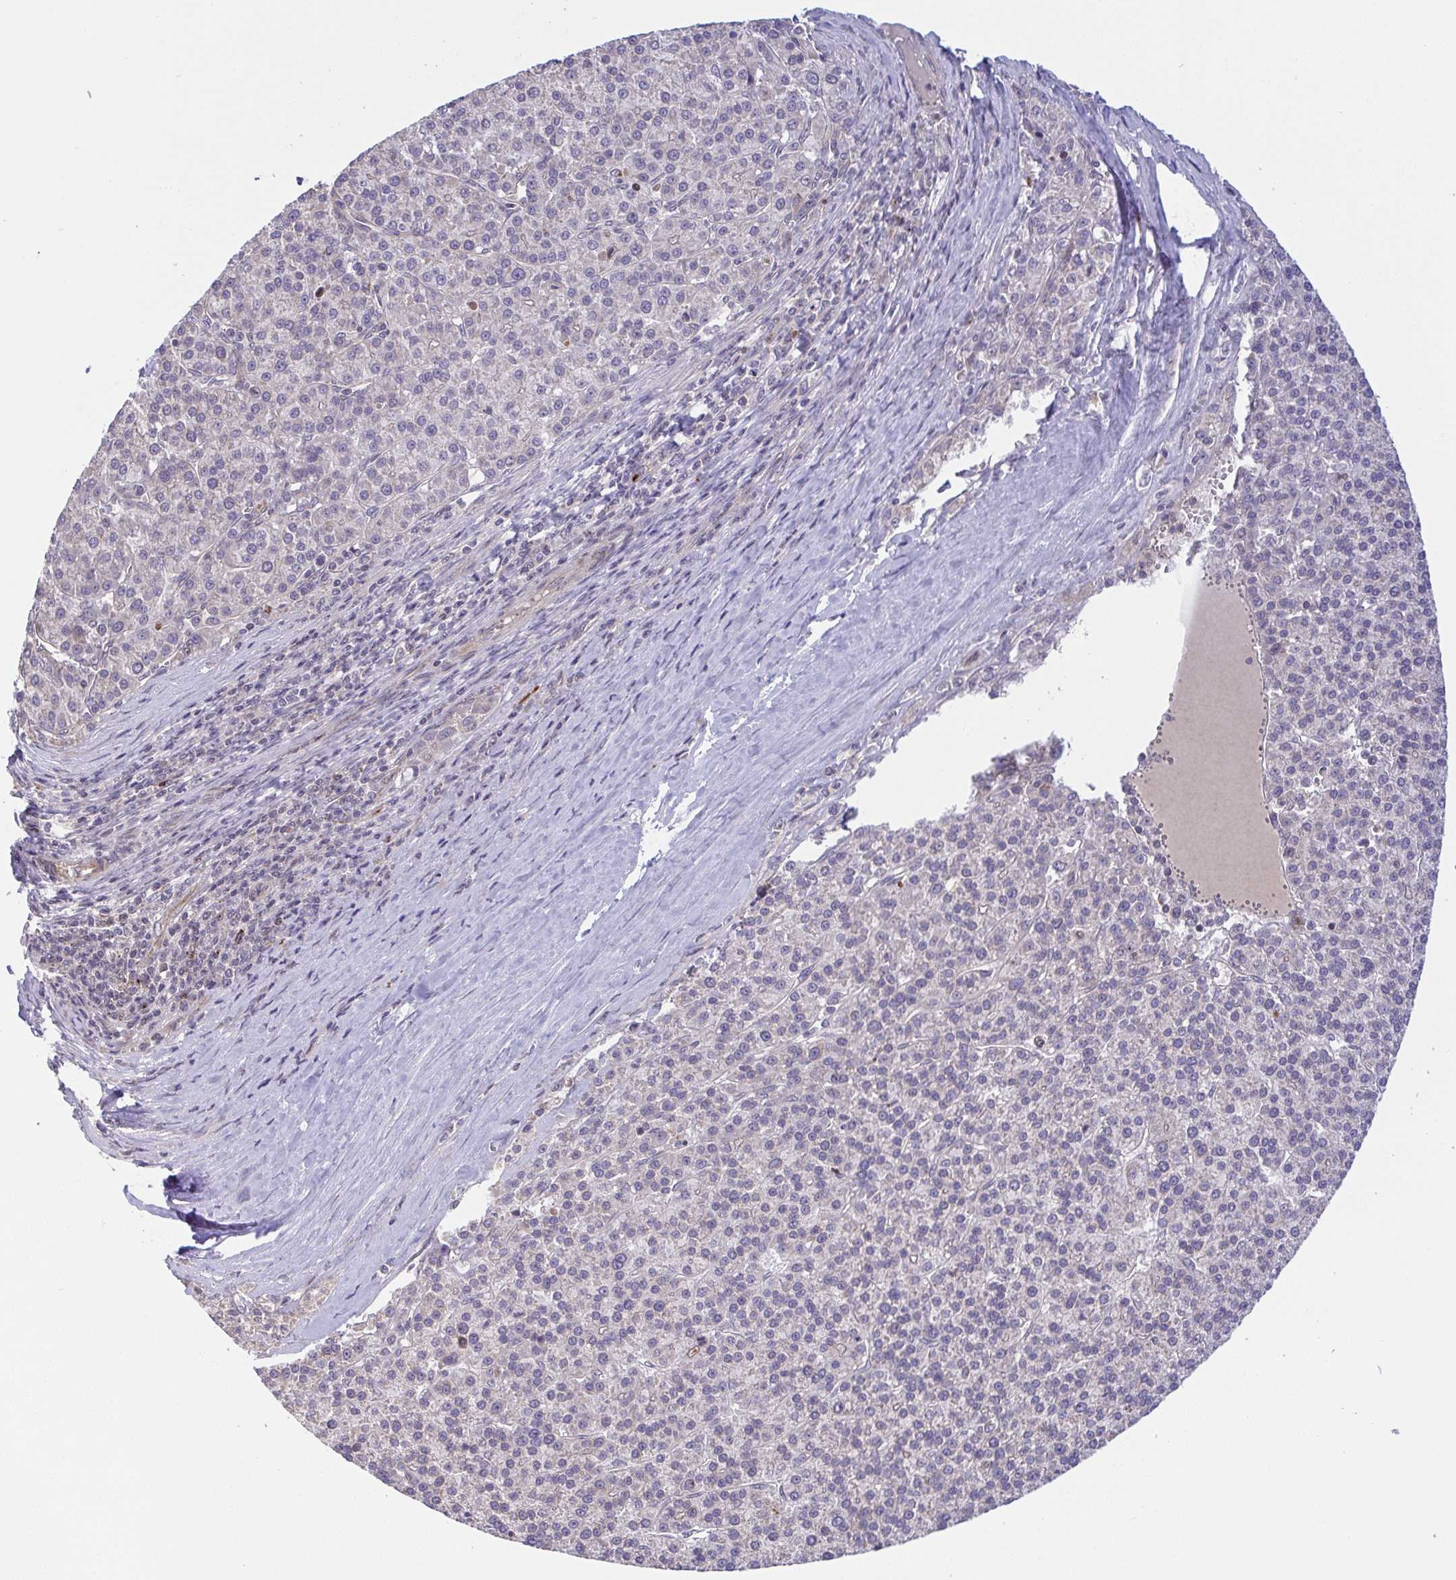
{"staining": {"intensity": "negative", "quantity": "none", "location": "none"}, "tissue": "liver cancer", "cell_type": "Tumor cells", "image_type": "cancer", "snomed": [{"axis": "morphology", "description": "Carcinoma, Hepatocellular, NOS"}, {"axis": "topography", "description": "Liver"}], "caption": "Immunohistochemistry (IHC) image of neoplastic tissue: liver cancer (hepatocellular carcinoma) stained with DAB (3,3'-diaminobenzidine) demonstrates no significant protein expression in tumor cells.", "gene": "OSBPL7", "patient": {"sex": "female", "age": 58}}